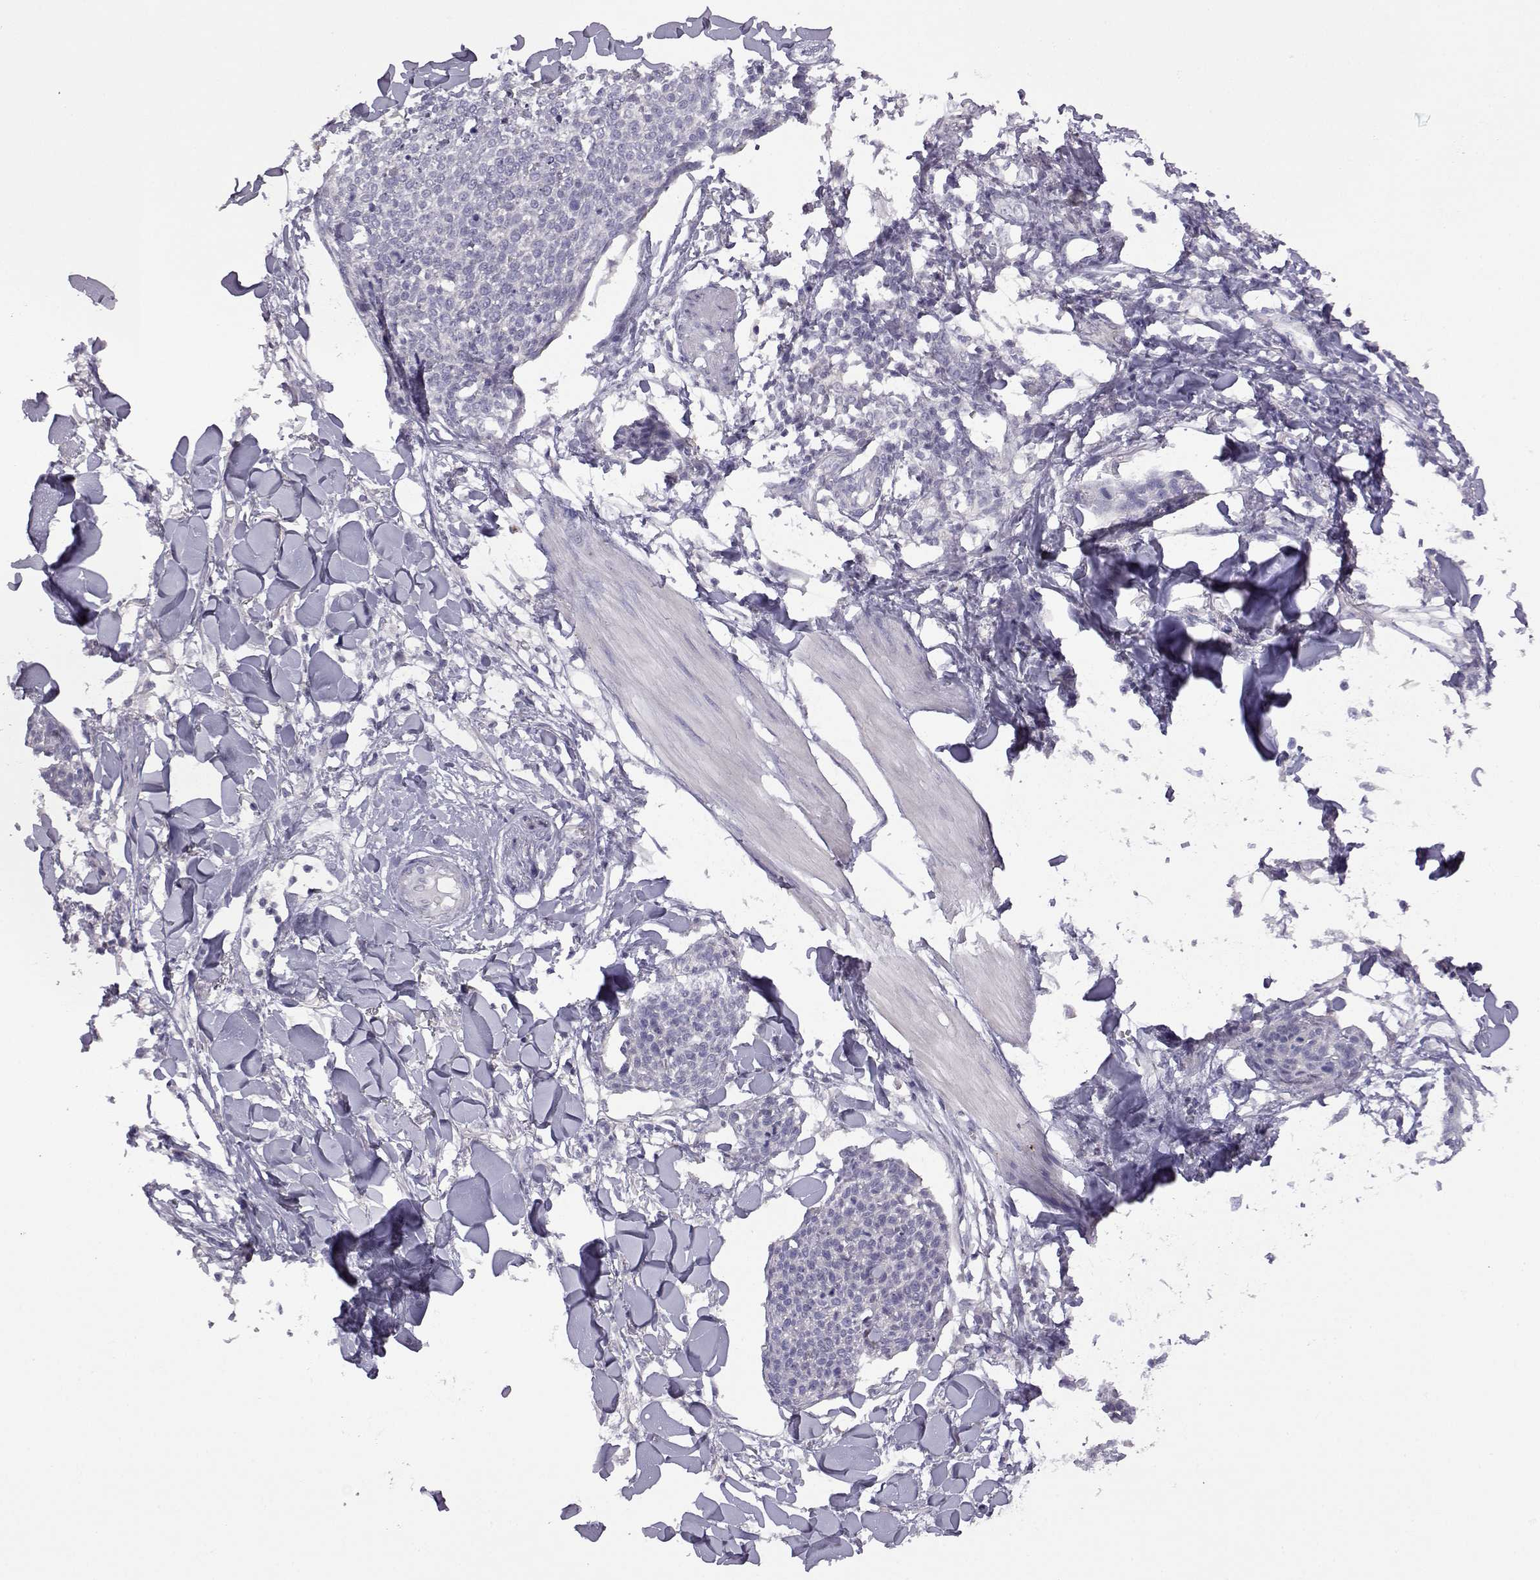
{"staining": {"intensity": "negative", "quantity": "none", "location": "none"}, "tissue": "skin cancer", "cell_type": "Tumor cells", "image_type": "cancer", "snomed": [{"axis": "morphology", "description": "Squamous cell carcinoma, NOS"}, {"axis": "topography", "description": "Skin"}, {"axis": "topography", "description": "Vulva"}], "caption": "Photomicrograph shows no significant protein staining in tumor cells of squamous cell carcinoma (skin).", "gene": "VGF", "patient": {"sex": "female", "age": 75}}